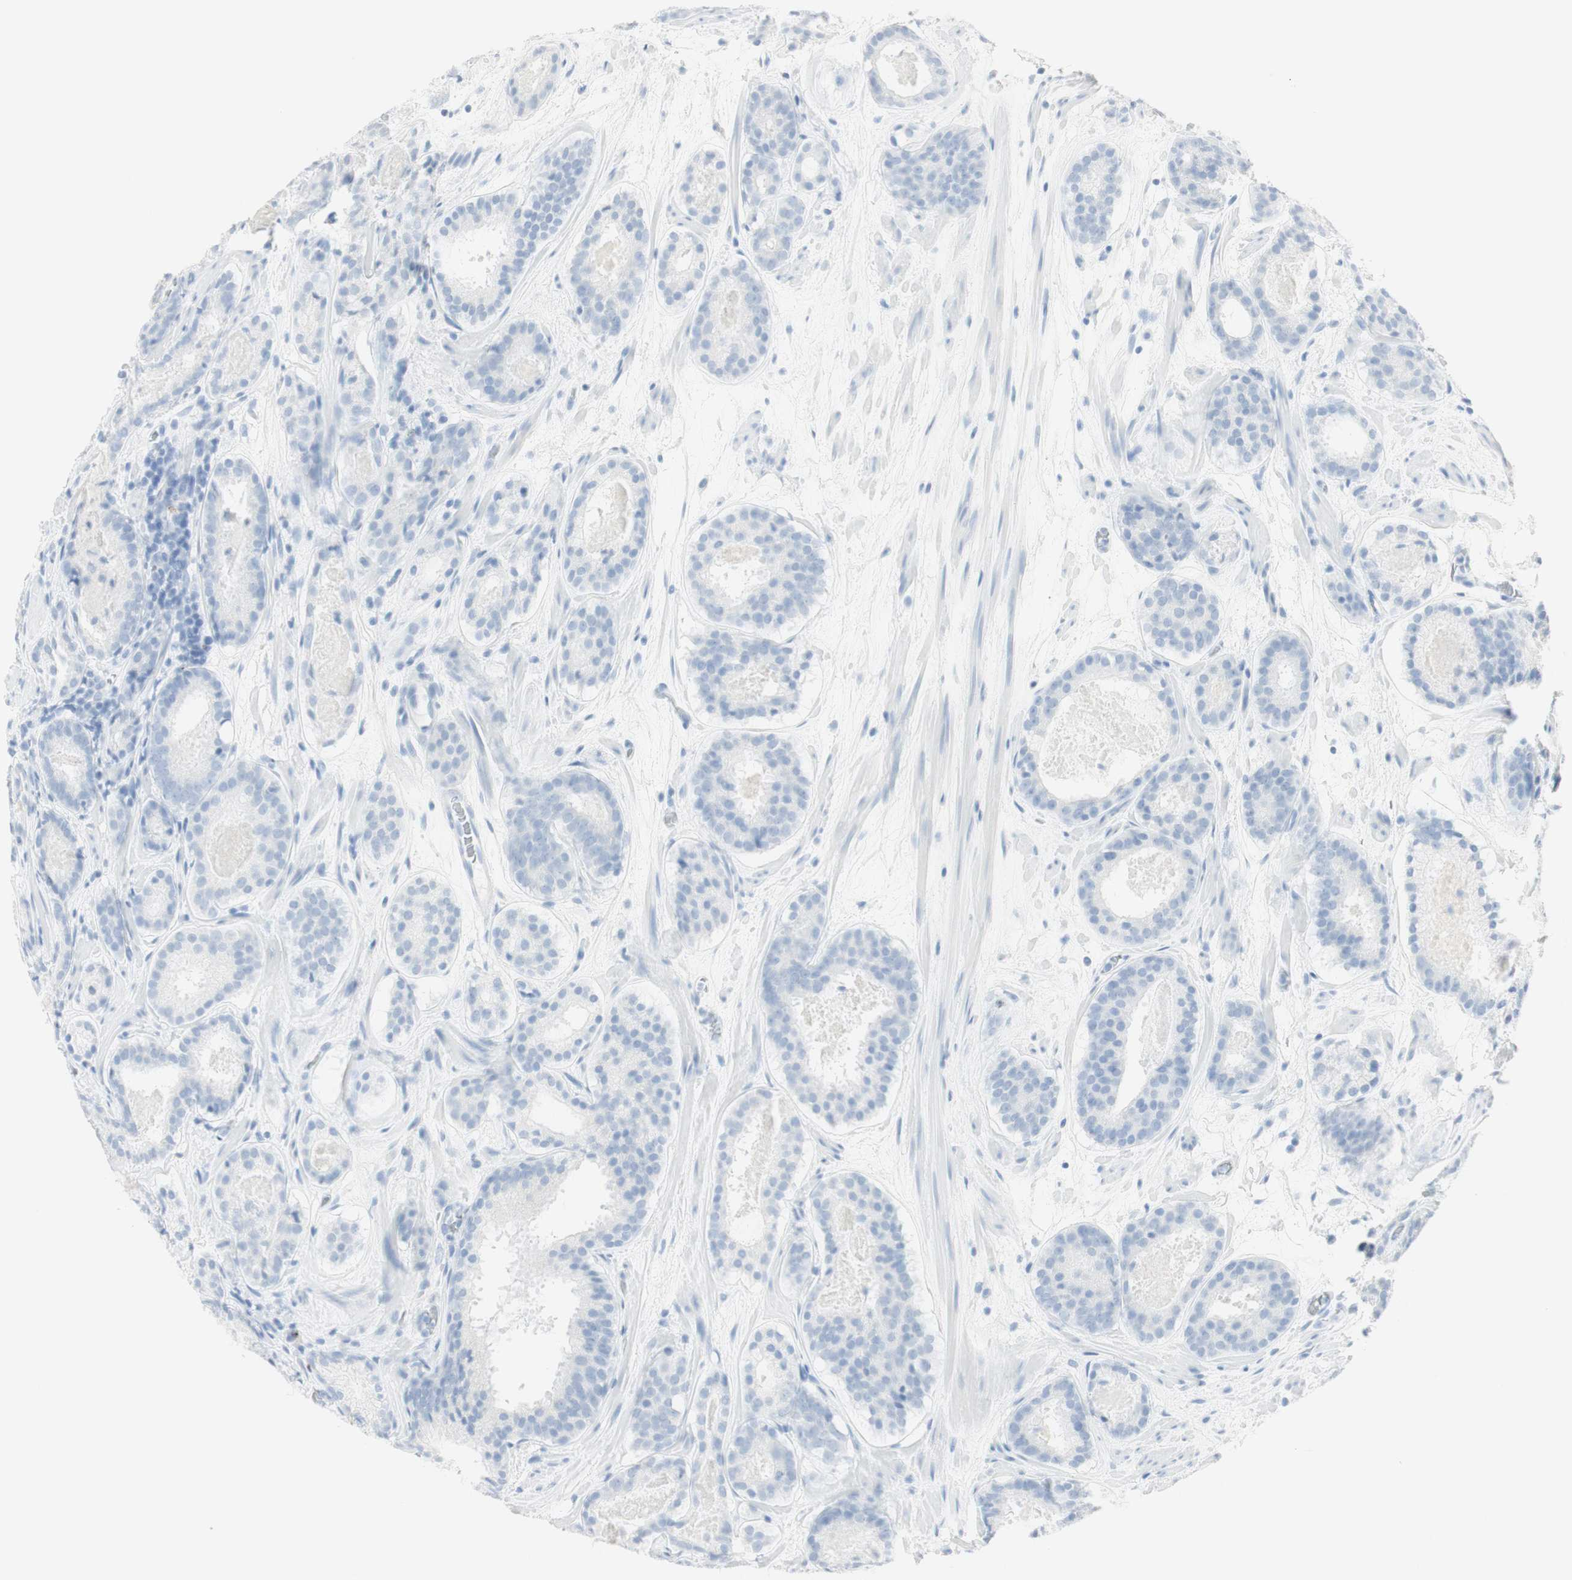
{"staining": {"intensity": "negative", "quantity": "none", "location": "none"}, "tissue": "prostate cancer", "cell_type": "Tumor cells", "image_type": "cancer", "snomed": [{"axis": "morphology", "description": "Adenocarcinoma, Low grade"}, {"axis": "topography", "description": "Prostate"}], "caption": "The micrograph demonstrates no significant staining in tumor cells of prostate cancer. Brightfield microscopy of immunohistochemistry stained with DAB (3,3'-diaminobenzidine) (brown) and hematoxylin (blue), captured at high magnification.", "gene": "NAPSA", "patient": {"sex": "male", "age": 69}}